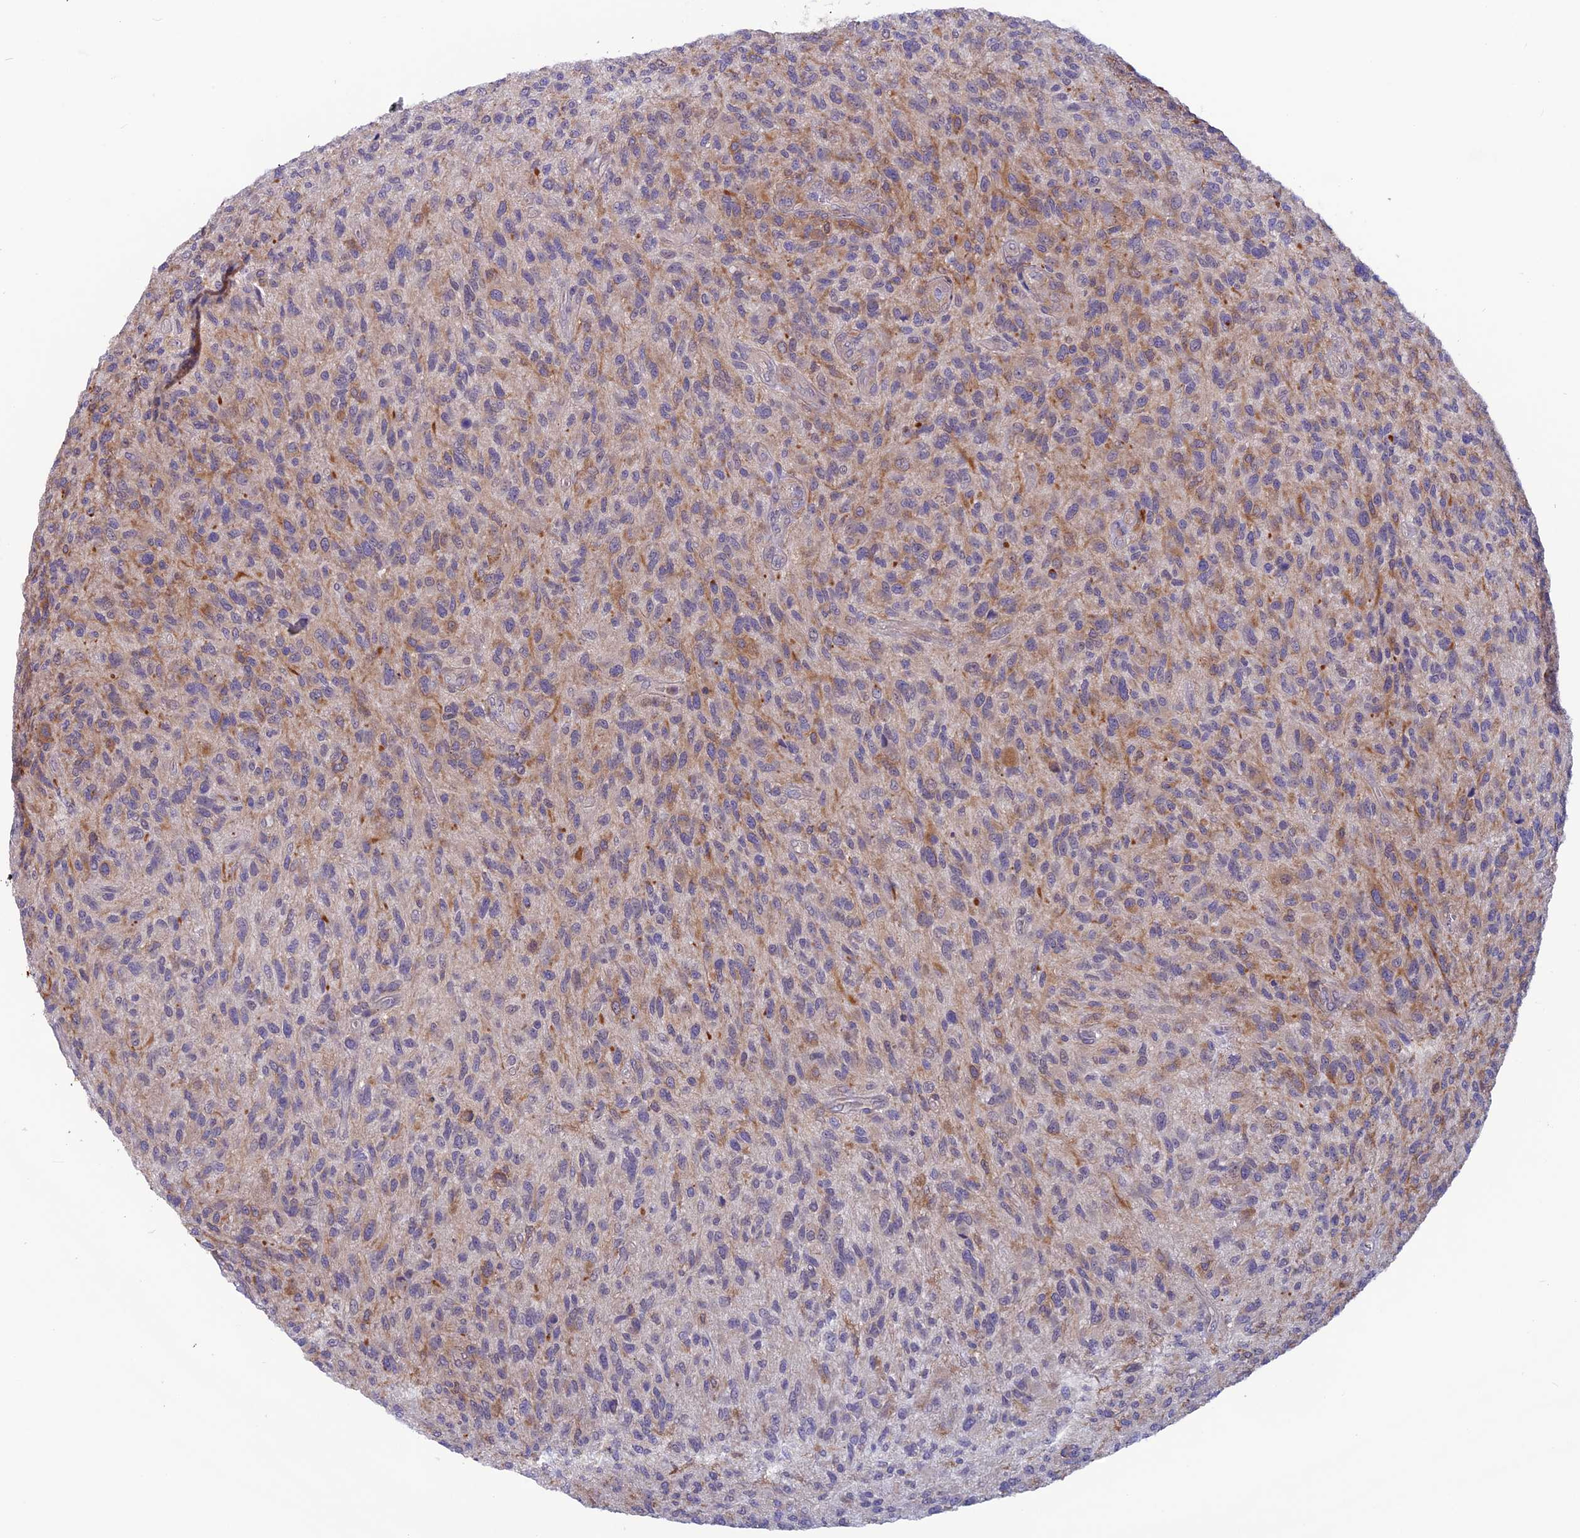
{"staining": {"intensity": "weak", "quantity": "<25%", "location": "cytoplasmic/membranous"}, "tissue": "glioma", "cell_type": "Tumor cells", "image_type": "cancer", "snomed": [{"axis": "morphology", "description": "Glioma, malignant, High grade"}, {"axis": "topography", "description": "Brain"}], "caption": "Immunohistochemistry (IHC) micrograph of glioma stained for a protein (brown), which displays no staining in tumor cells.", "gene": "MAST2", "patient": {"sex": "male", "age": 47}}